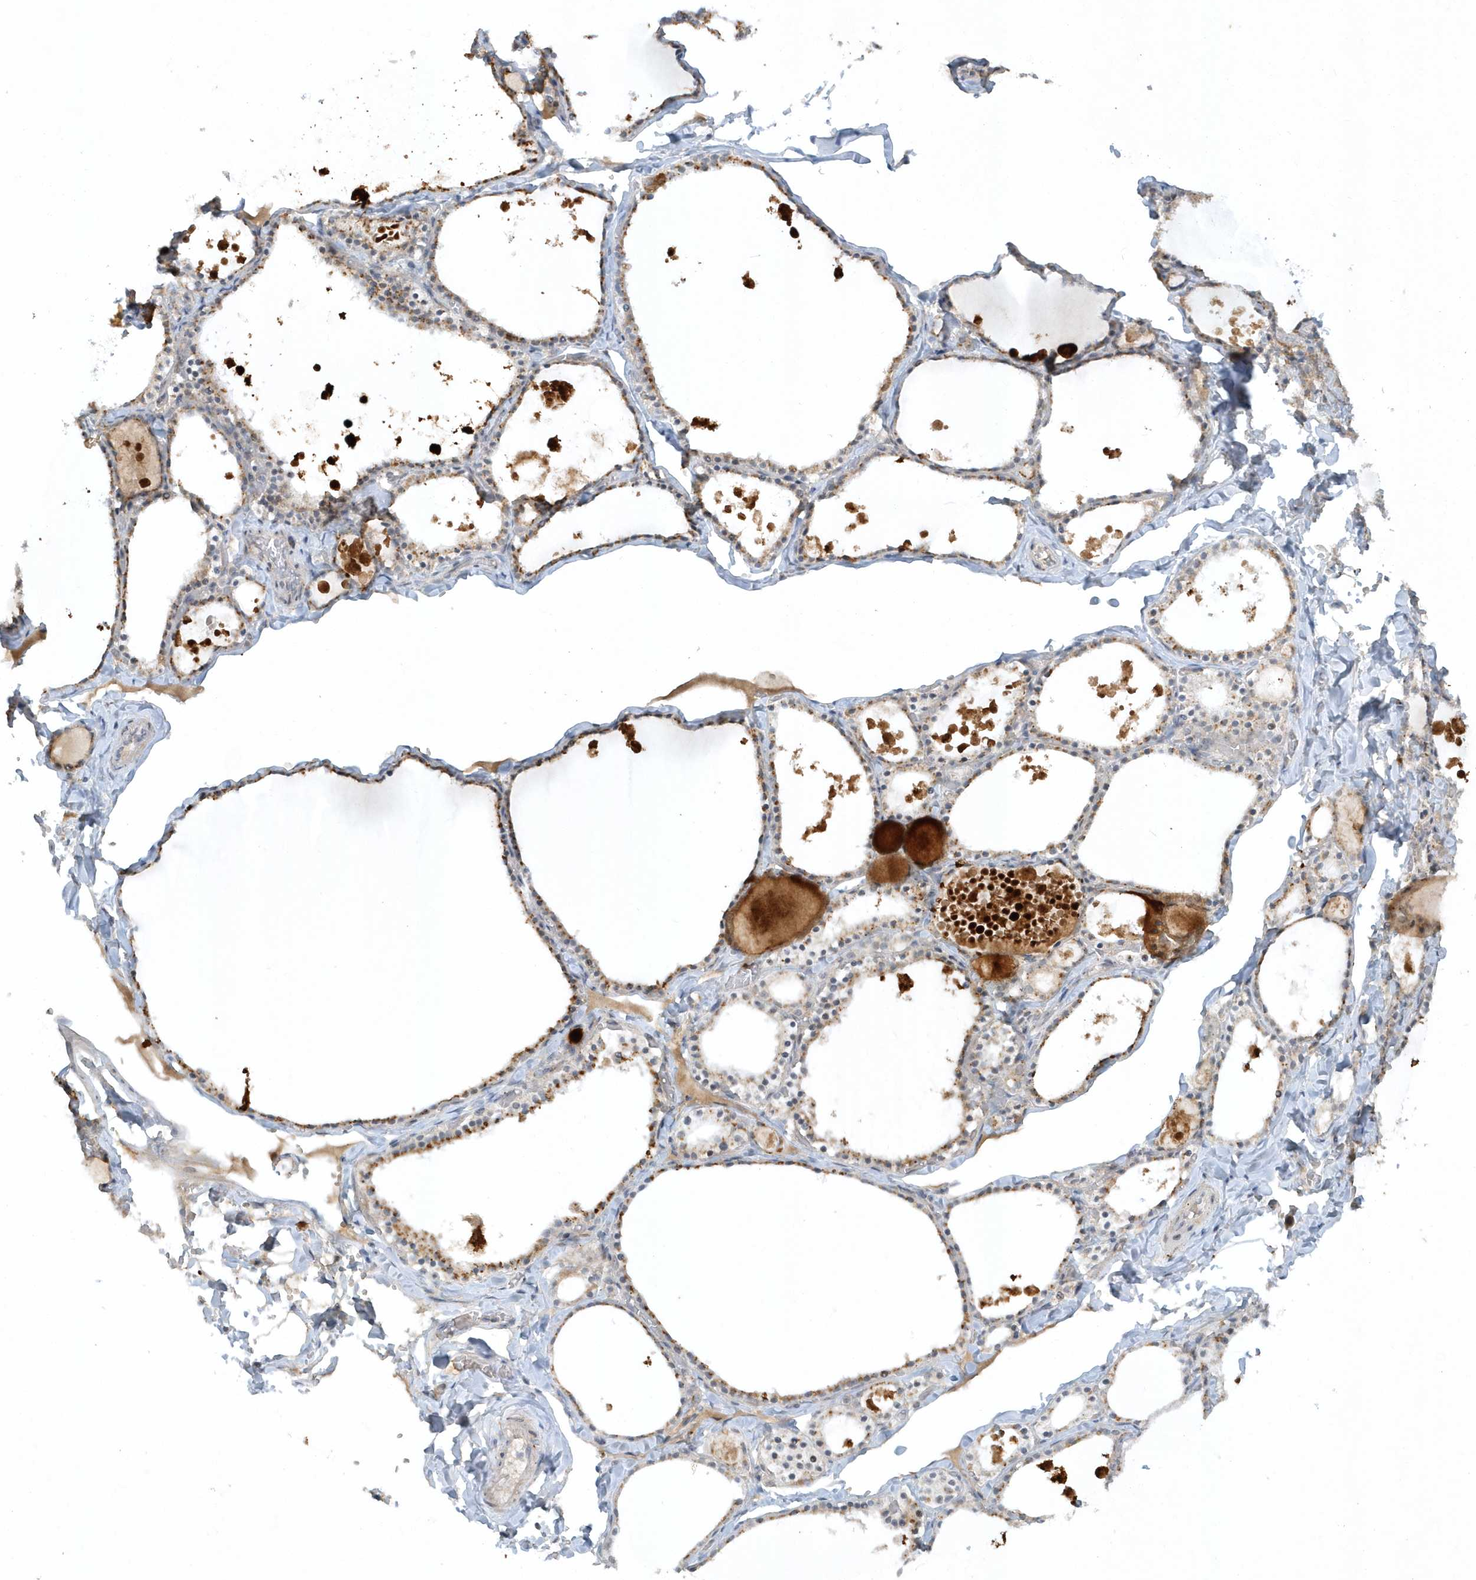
{"staining": {"intensity": "moderate", "quantity": "25%-75%", "location": "cytoplasmic/membranous"}, "tissue": "thyroid gland", "cell_type": "Glandular cells", "image_type": "normal", "snomed": [{"axis": "morphology", "description": "Normal tissue, NOS"}, {"axis": "topography", "description": "Thyroid gland"}], "caption": "Immunohistochemistry (IHC) image of benign thyroid gland: human thyroid gland stained using immunohistochemistry (IHC) reveals medium levels of moderate protein expression localized specifically in the cytoplasmic/membranous of glandular cells, appearing as a cytoplasmic/membranous brown color.", "gene": "THG1L", "patient": {"sex": "male", "age": 56}}